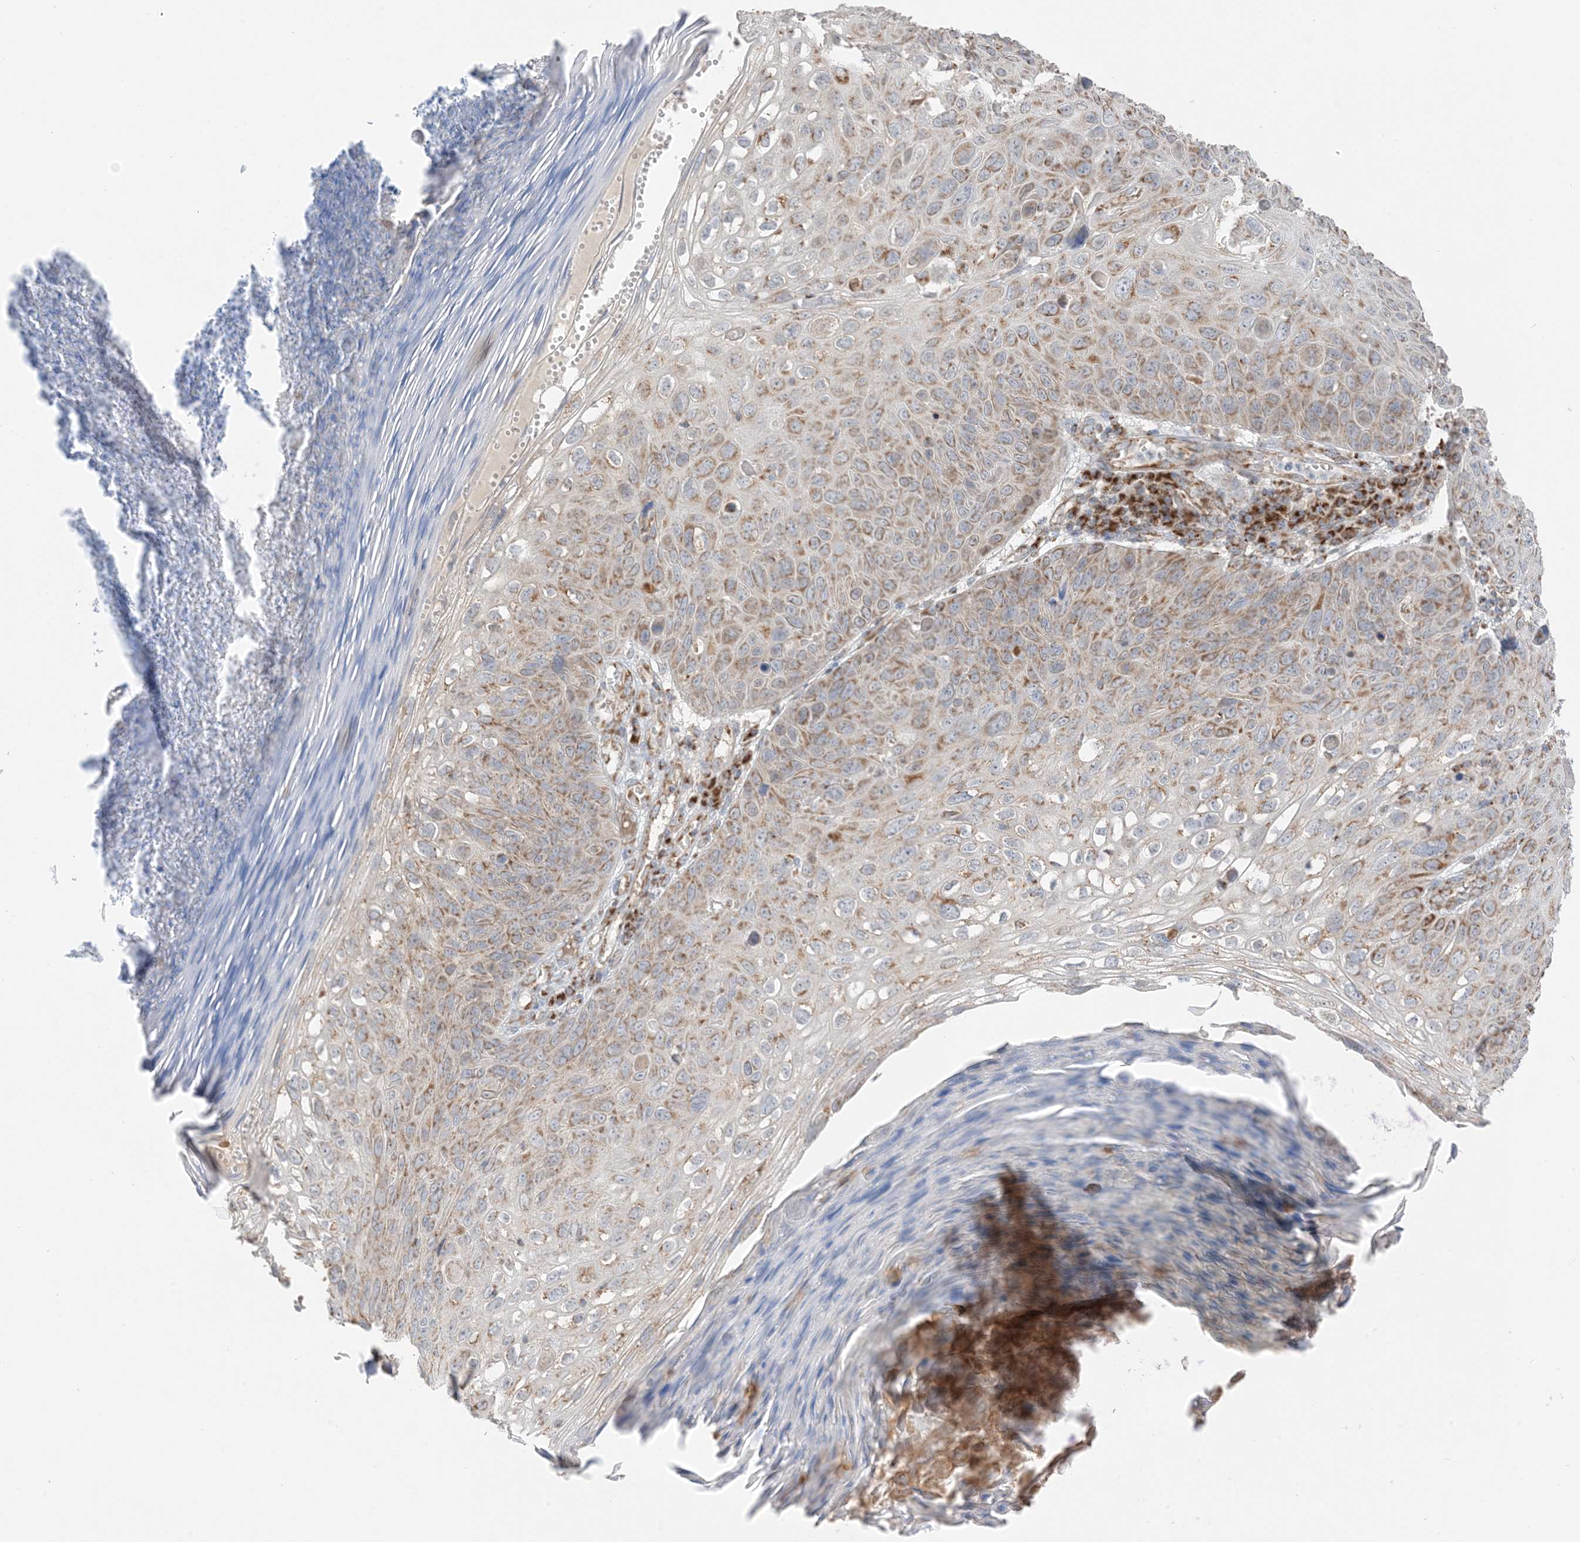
{"staining": {"intensity": "moderate", "quantity": ">75%", "location": "cytoplasmic/membranous"}, "tissue": "skin cancer", "cell_type": "Tumor cells", "image_type": "cancer", "snomed": [{"axis": "morphology", "description": "Squamous cell carcinoma, NOS"}, {"axis": "topography", "description": "Skin"}], "caption": "A micrograph of skin cancer (squamous cell carcinoma) stained for a protein exhibits moderate cytoplasmic/membranous brown staining in tumor cells. Nuclei are stained in blue.", "gene": "SLC25A12", "patient": {"sex": "female", "age": 90}}